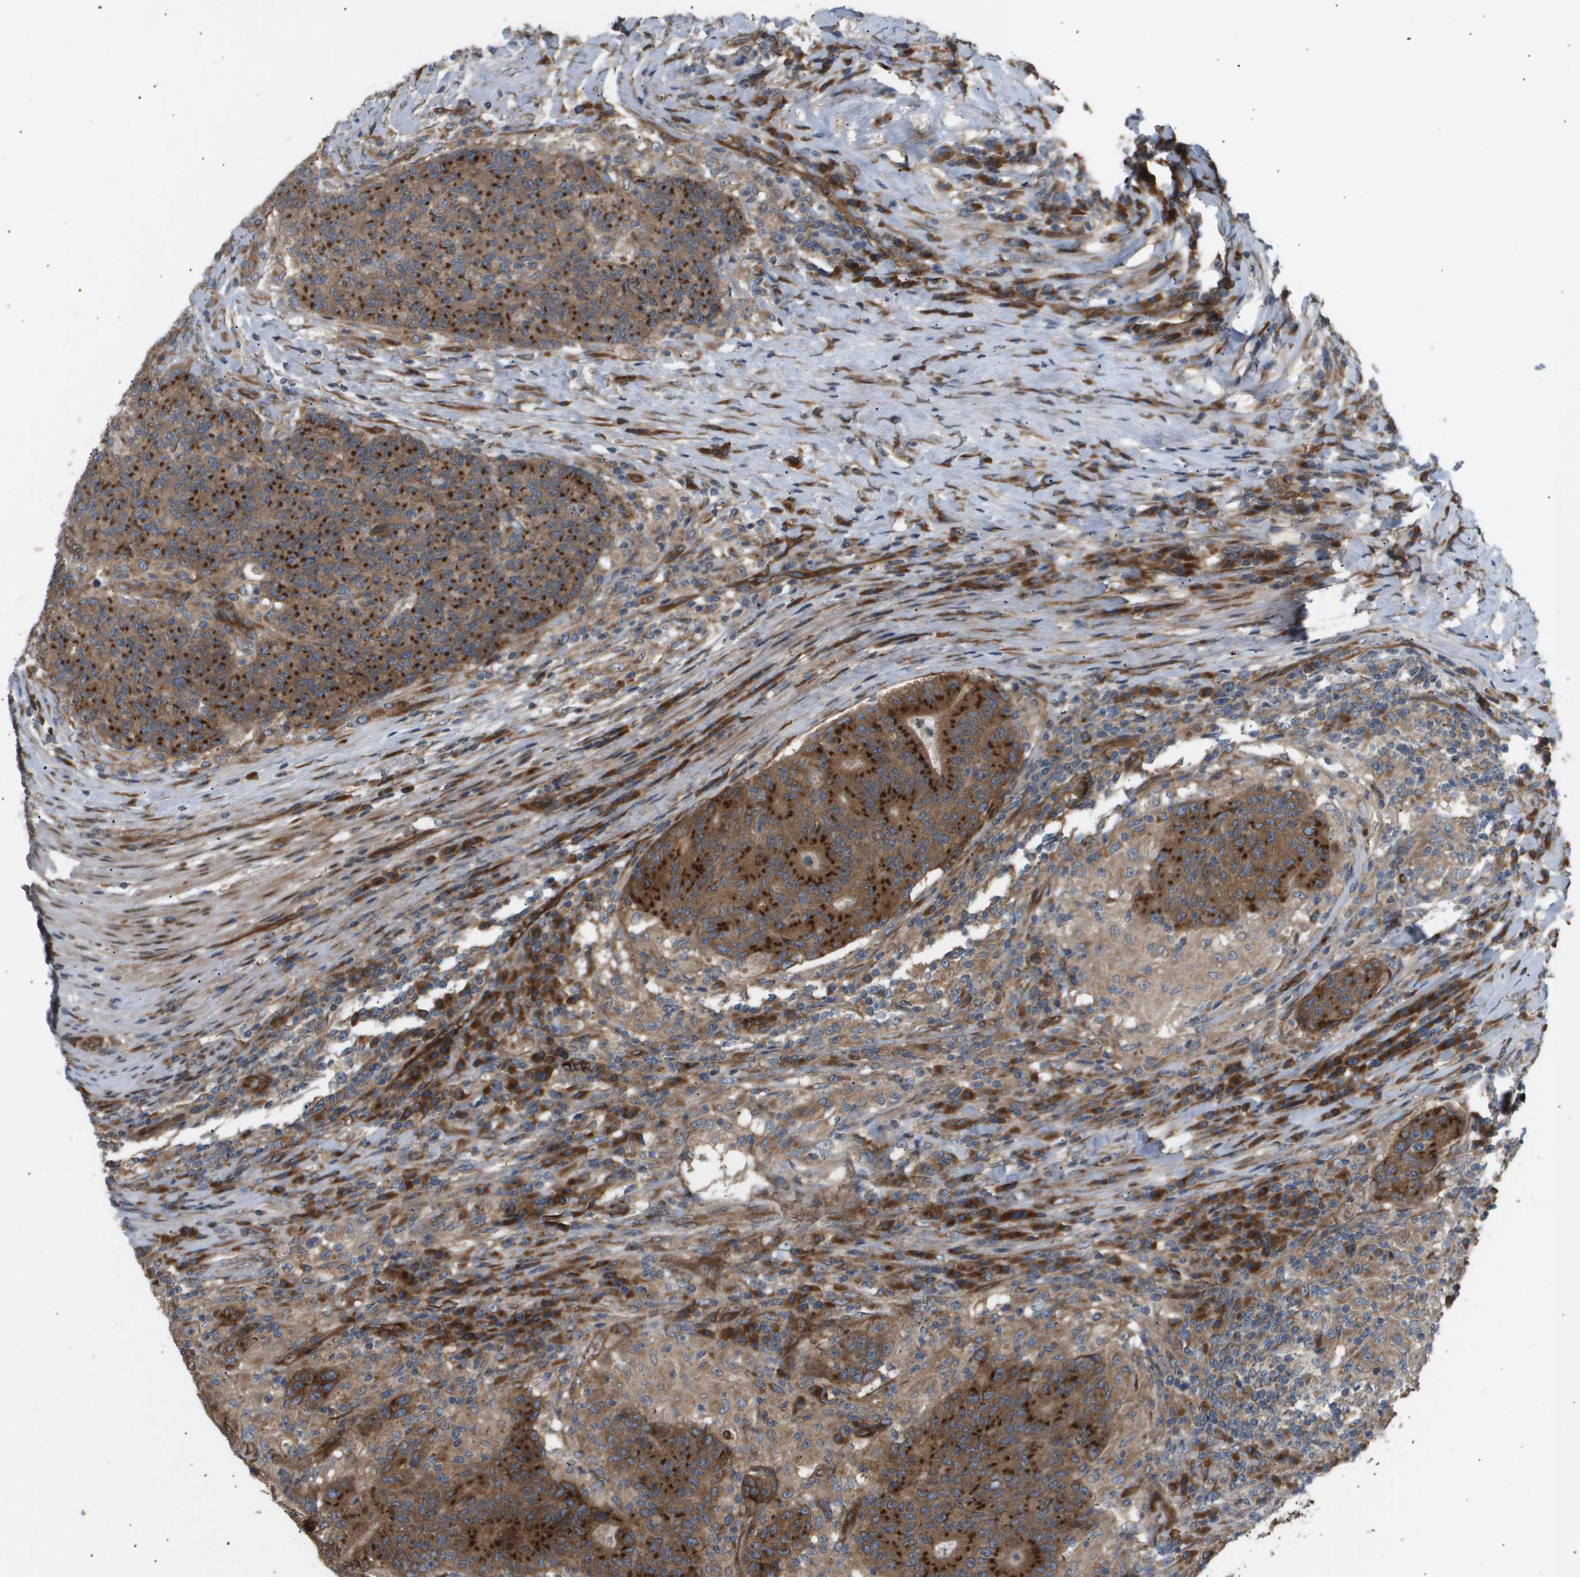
{"staining": {"intensity": "strong", "quantity": ">75%", "location": "cytoplasmic/membranous"}, "tissue": "colorectal cancer", "cell_type": "Tumor cells", "image_type": "cancer", "snomed": [{"axis": "morphology", "description": "Normal tissue, NOS"}, {"axis": "morphology", "description": "Adenocarcinoma, NOS"}, {"axis": "topography", "description": "Colon"}], "caption": "Immunohistochemical staining of human colorectal cancer shows high levels of strong cytoplasmic/membranous protein expression in about >75% of tumor cells. The staining was performed using DAB, with brown indicating positive protein expression. Nuclei are stained blue with hematoxylin.", "gene": "LYSMD3", "patient": {"sex": "female", "age": 75}}